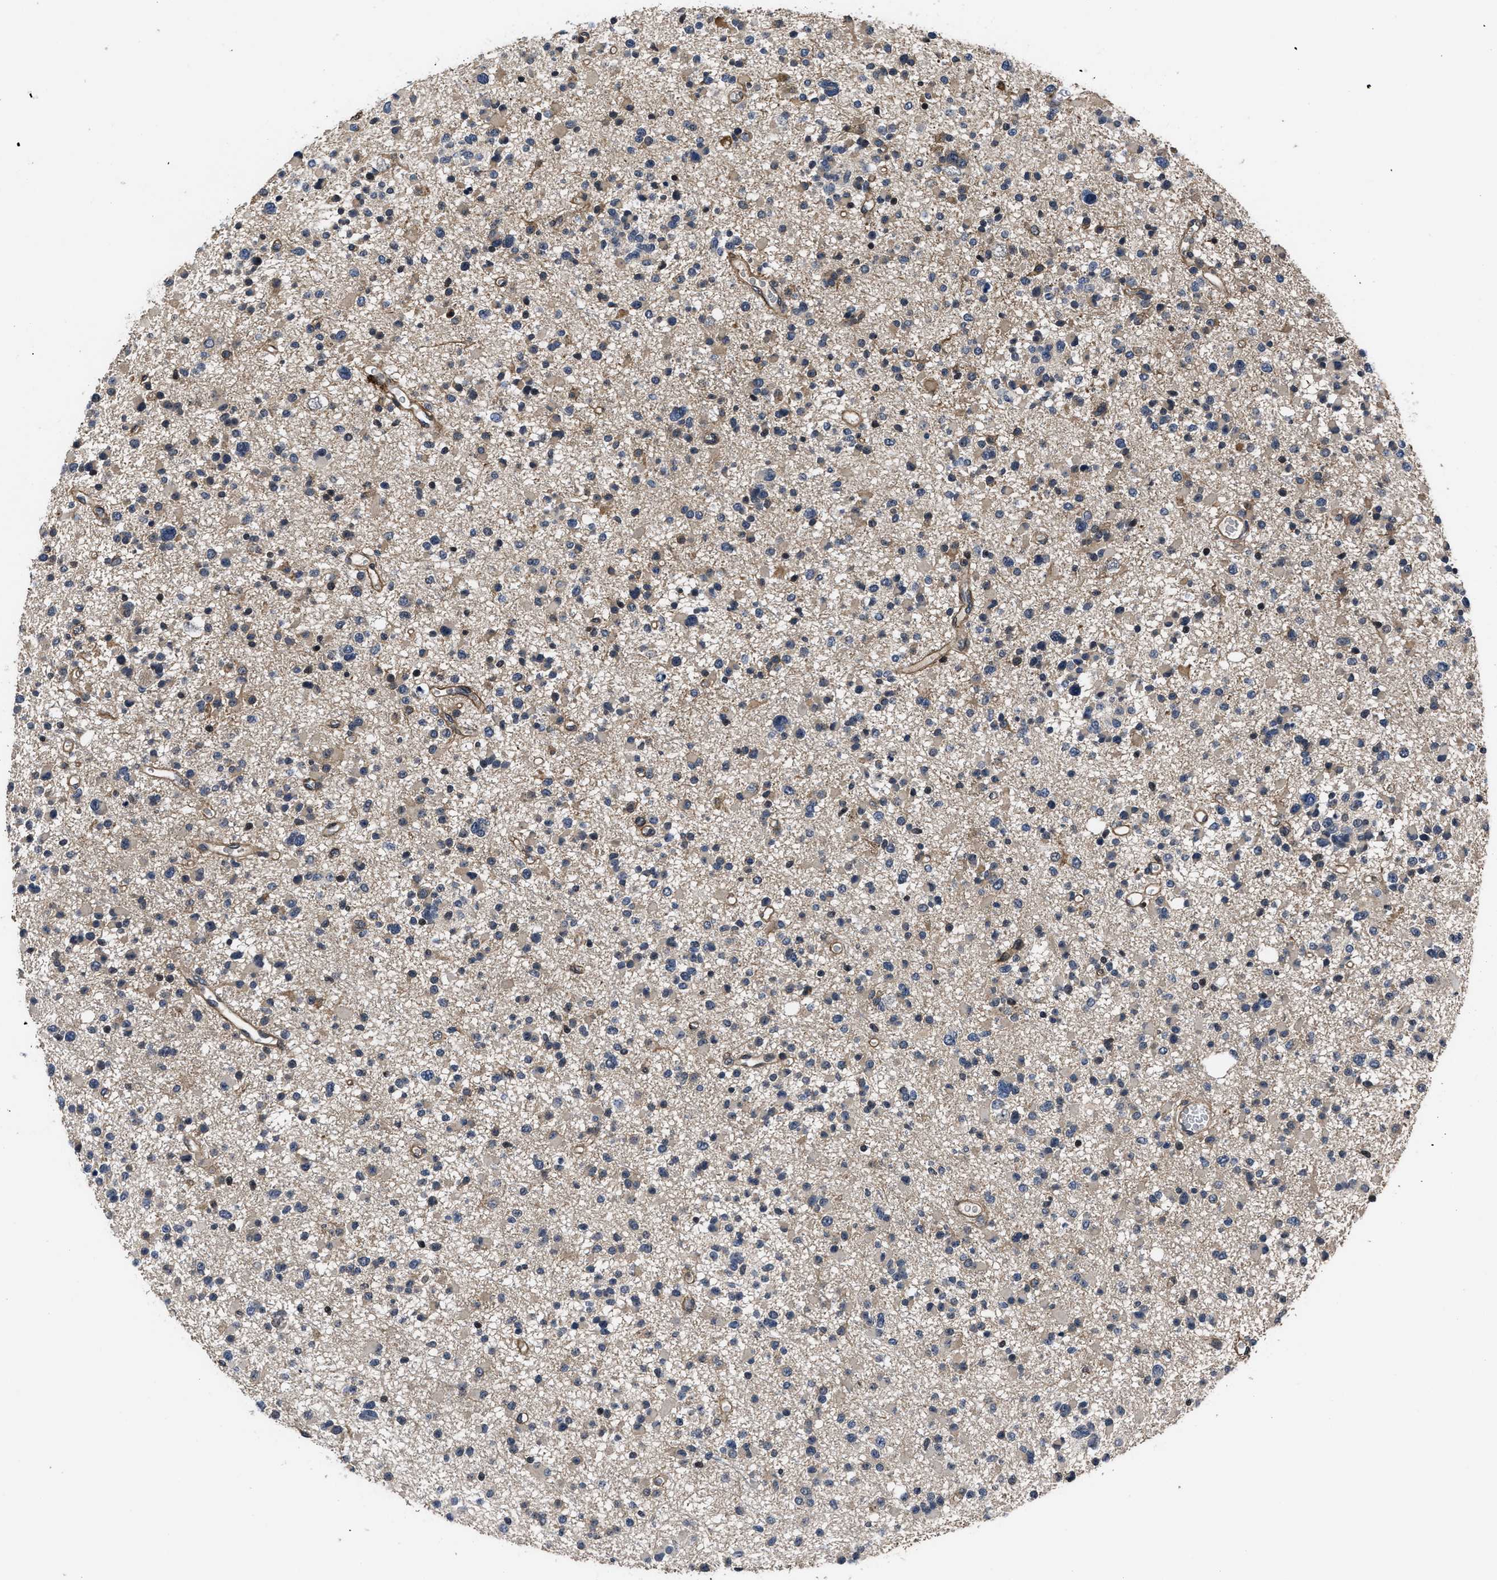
{"staining": {"intensity": "weak", "quantity": "<25%", "location": "cytoplasmic/membranous"}, "tissue": "glioma", "cell_type": "Tumor cells", "image_type": "cancer", "snomed": [{"axis": "morphology", "description": "Glioma, malignant, Low grade"}, {"axis": "topography", "description": "Brain"}], "caption": "Tumor cells show no significant expression in glioma. (Immunohistochemistry (ihc), brightfield microscopy, high magnification).", "gene": "DNAJC14", "patient": {"sex": "female", "age": 22}}